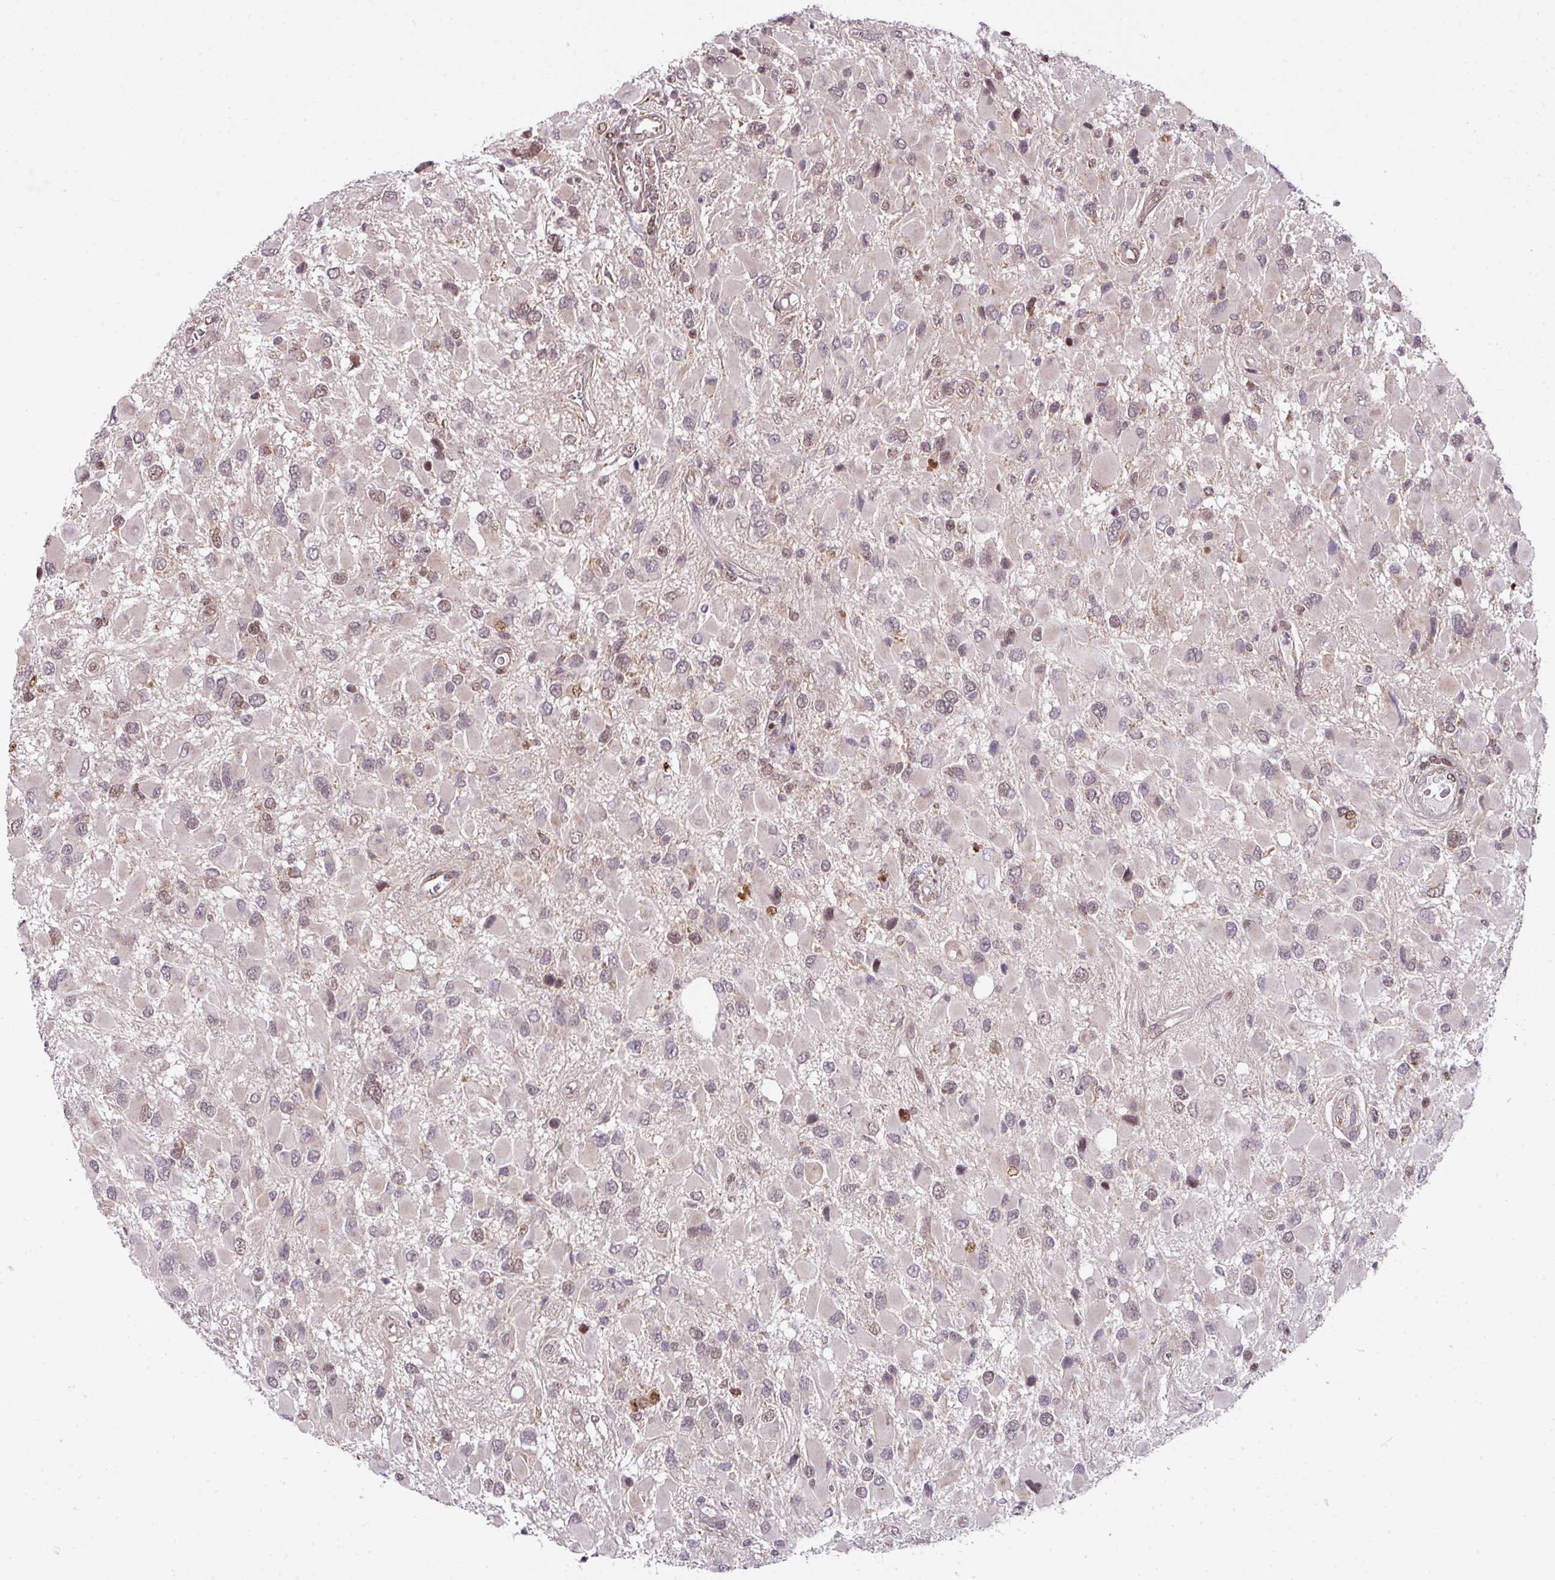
{"staining": {"intensity": "moderate", "quantity": "<25%", "location": "nuclear"}, "tissue": "glioma", "cell_type": "Tumor cells", "image_type": "cancer", "snomed": [{"axis": "morphology", "description": "Glioma, malignant, High grade"}, {"axis": "topography", "description": "Brain"}], "caption": "High-magnification brightfield microscopy of glioma stained with DAB (3,3'-diaminobenzidine) (brown) and counterstained with hematoxylin (blue). tumor cells exhibit moderate nuclear positivity is seen in approximately<25% of cells. The staining was performed using DAB to visualize the protein expression in brown, while the nuclei were stained in blue with hematoxylin (Magnification: 20x).", "gene": "PLK1", "patient": {"sex": "male", "age": 53}}